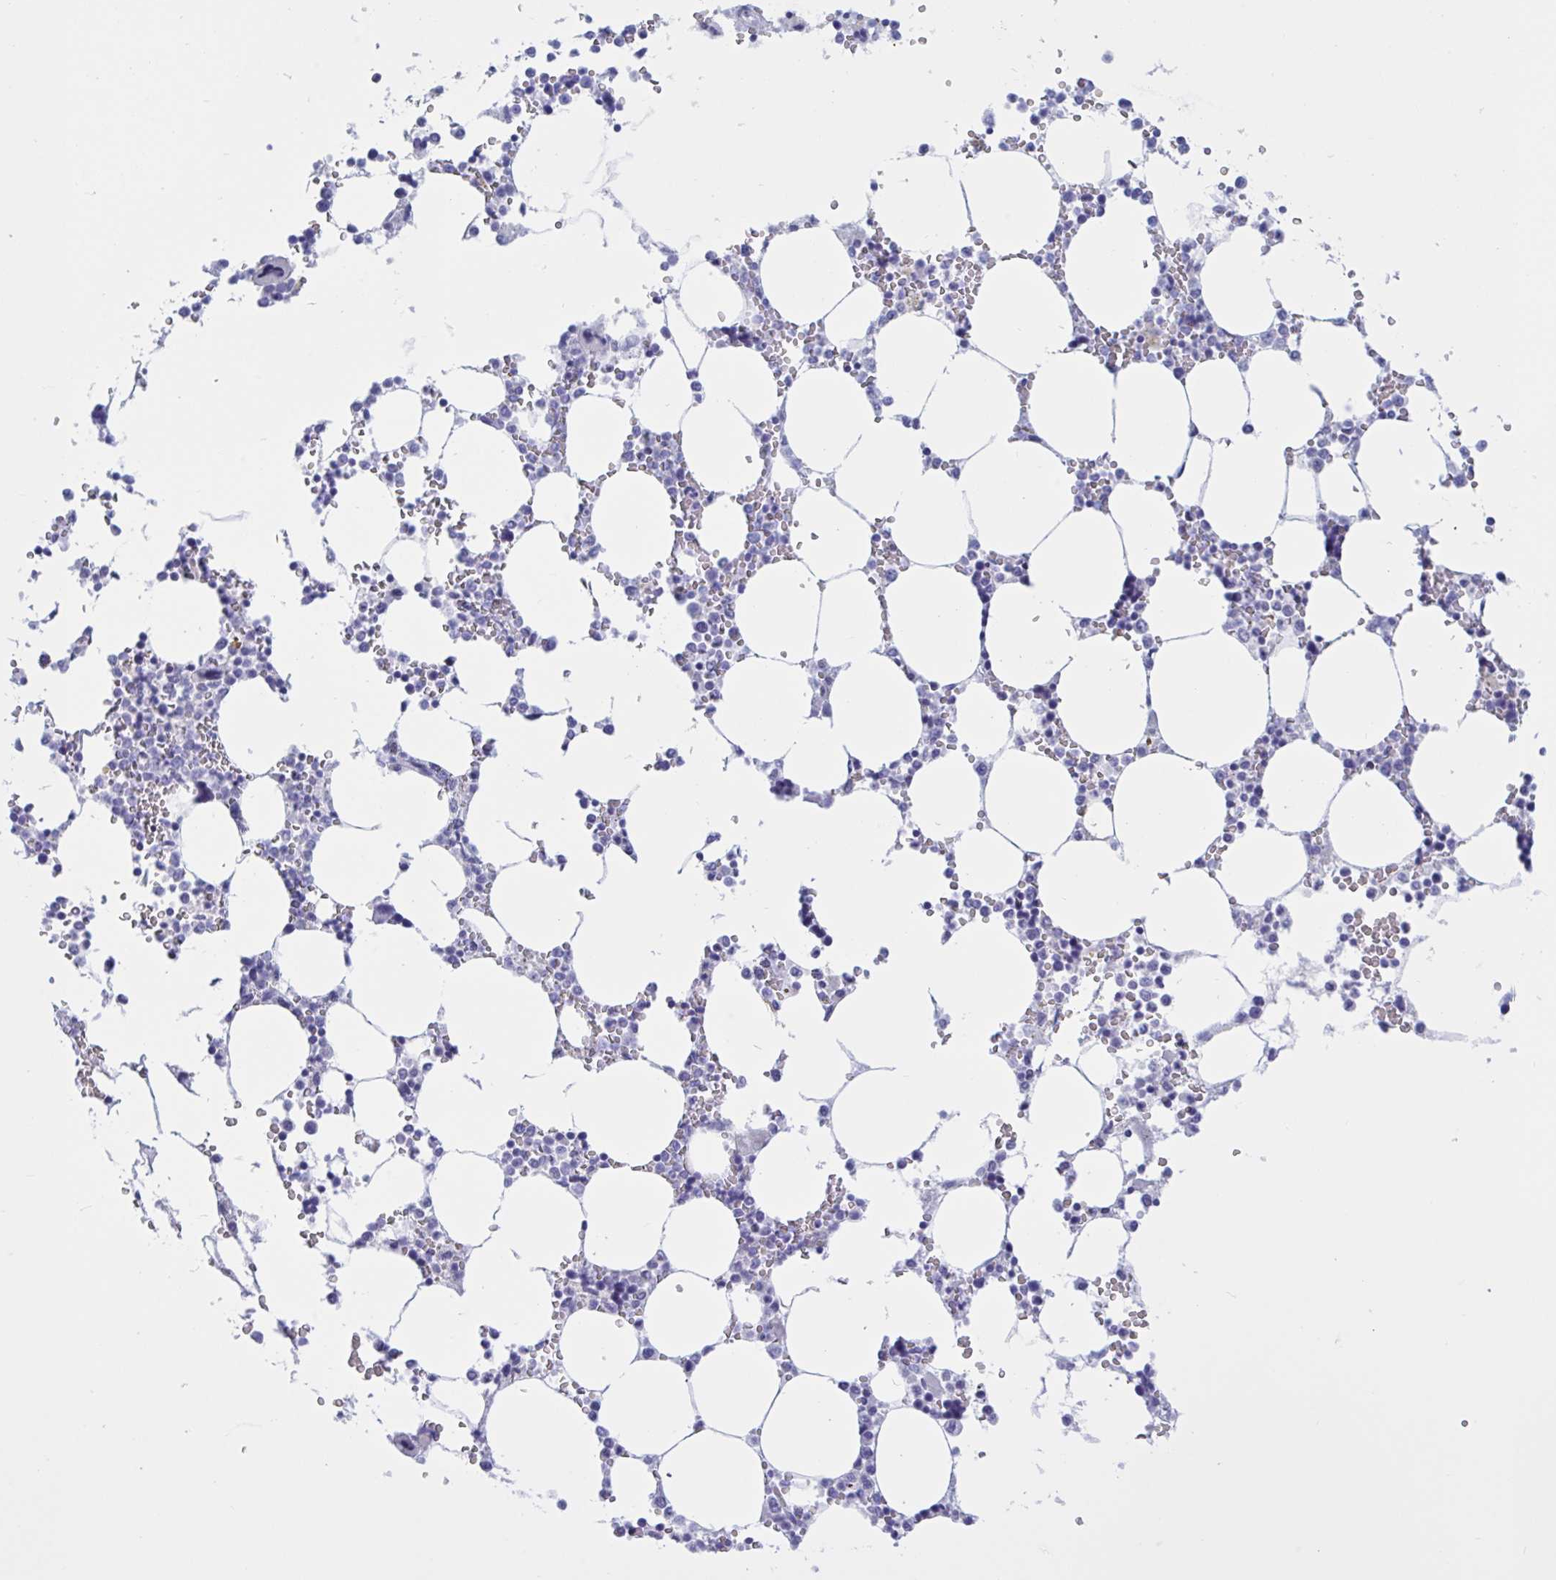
{"staining": {"intensity": "negative", "quantity": "none", "location": "none"}, "tissue": "bone marrow", "cell_type": "Hematopoietic cells", "image_type": "normal", "snomed": [{"axis": "morphology", "description": "Normal tissue, NOS"}, {"axis": "topography", "description": "Bone marrow"}], "caption": "A high-resolution photomicrograph shows immunohistochemistry staining of normal bone marrow, which demonstrates no significant staining in hematopoietic cells.", "gene": "OXLD1", "patient": {"sex": "male", "age": 64}}